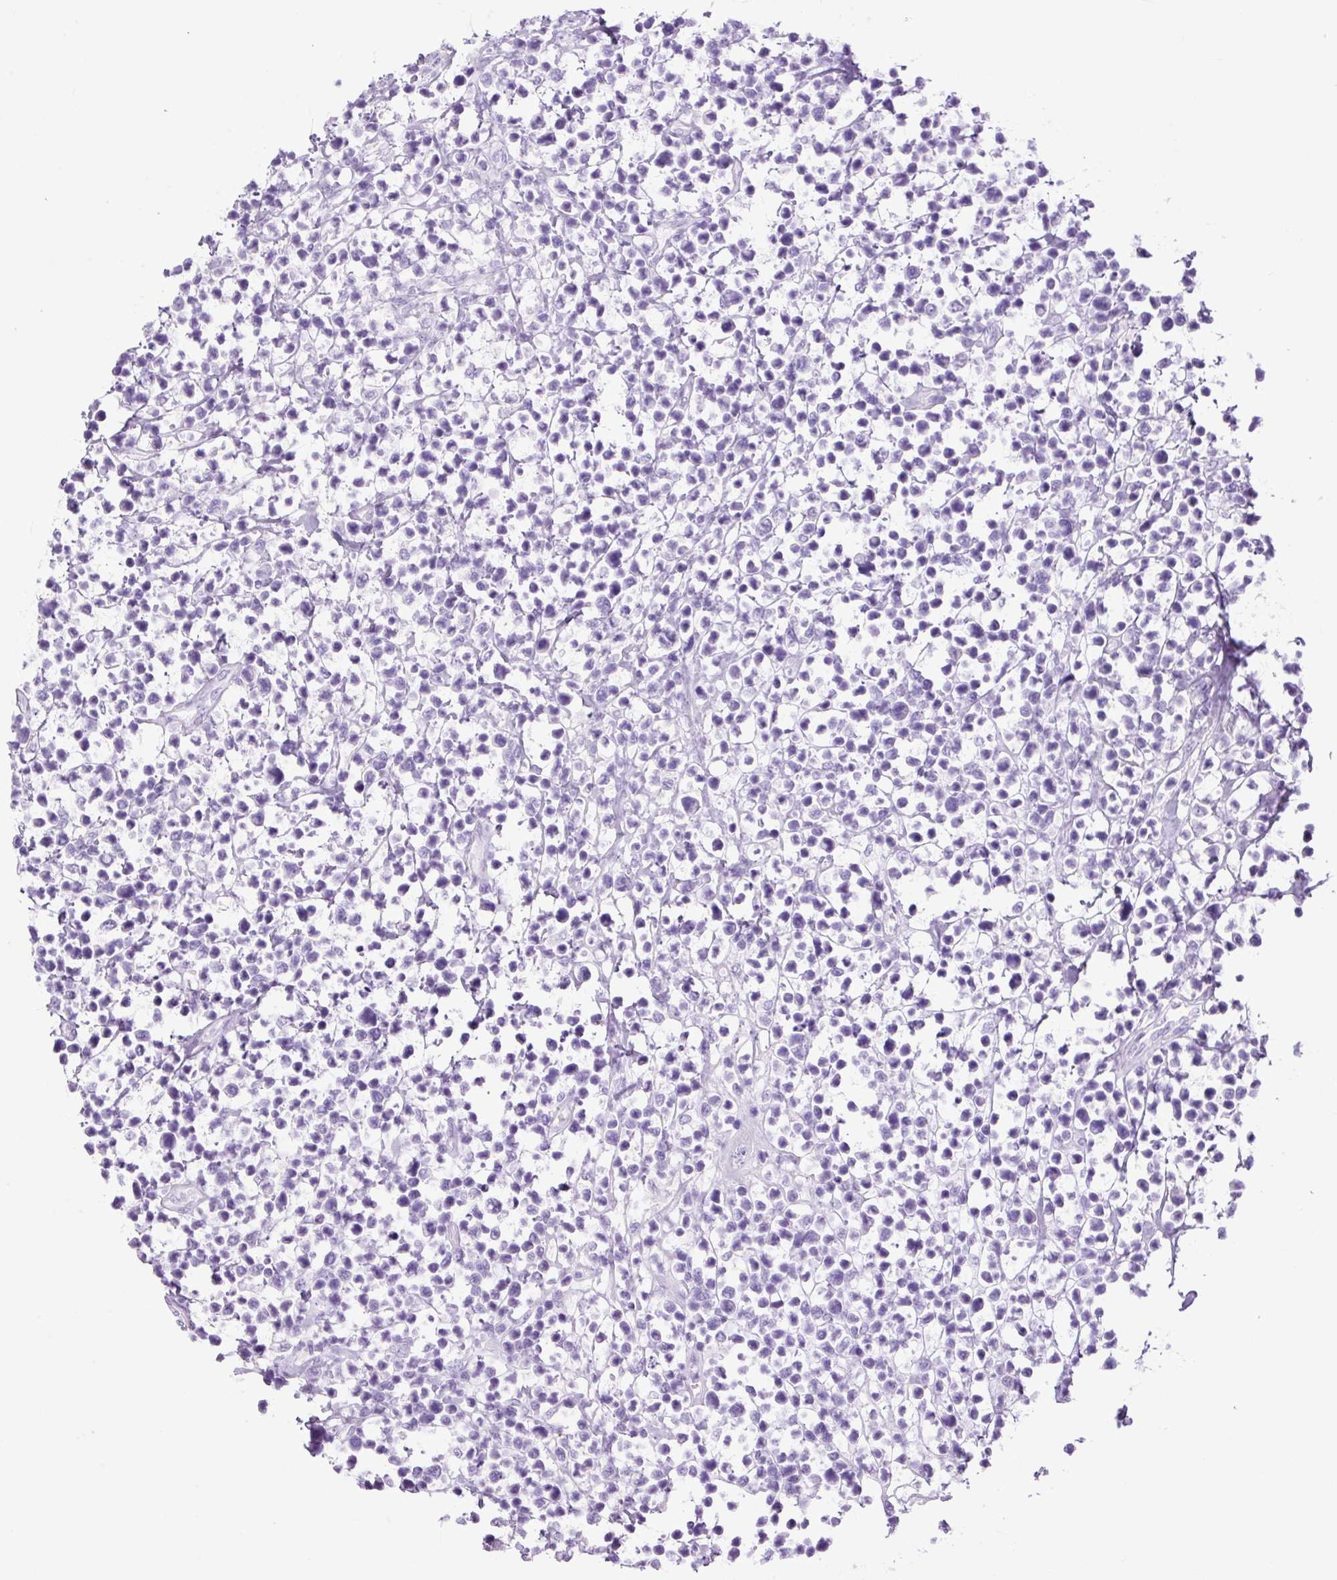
{"staining": {"intensity": "negative", "quantity": "none", "location": "none"}, "tissue": "lymphoma", "cell_type": "Tumor cells", "image_type": "cancer", "snomed": [{"axis": "morphology", "description": "Malignant lymphoma, non-Hodgkin's type, Low grade"}, {"axis": "topography", "description": "Lymph node"}], "caption": "A high-resolution micrograph shows IHC staining of lymphoma, which shows no significant expression in tumor cells. (IHC, brightfield microscopy, high magnification).", "gene": "TFF2", "patient": {"sex": "male", "age": 60}}